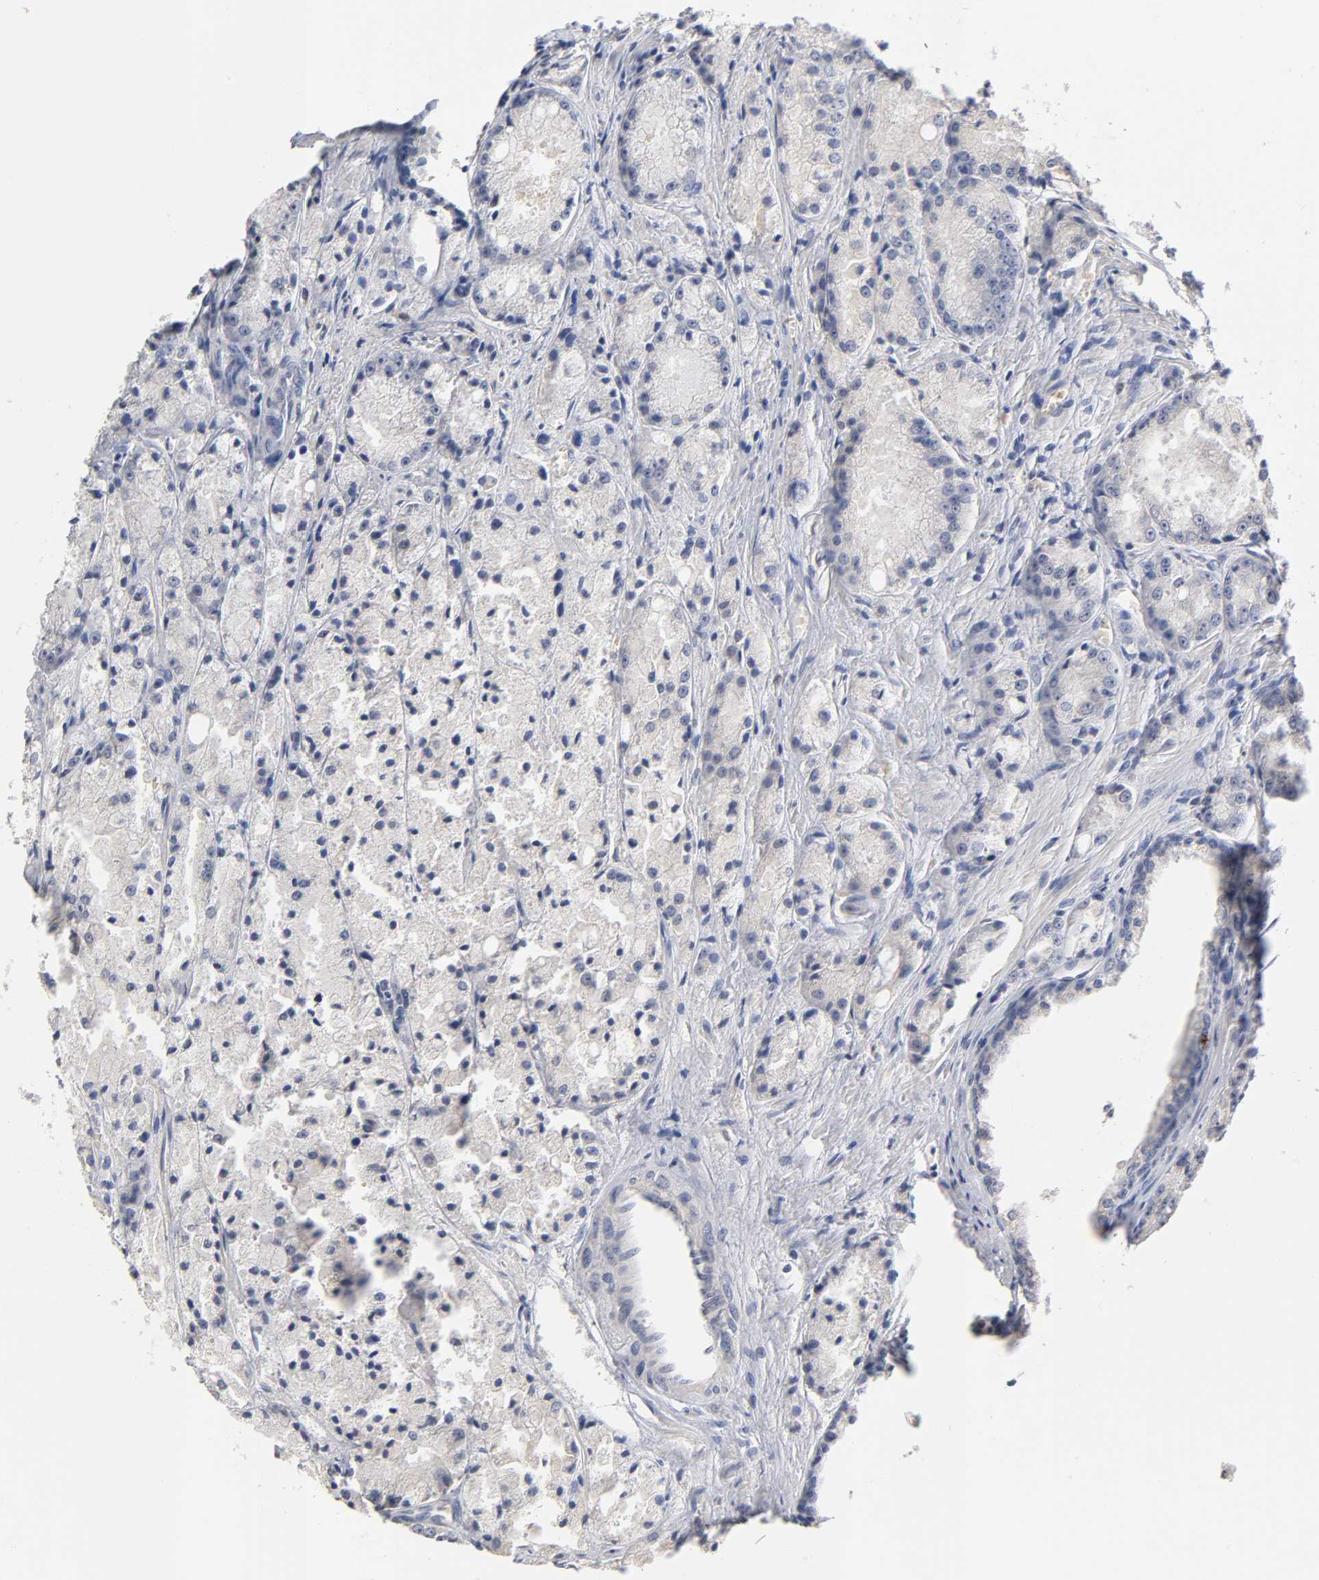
{"staining": {"intensity": "negative", "quantity": "none", "location": "none"}, "tissue": "prostate cancer", "cell_type": "Tumor cells", "image_type": "cancer", "snomed": [{"axis": "morphology", "description": "Adenocarcinoma, Low grade"}, {"axis": "topography", "description": "Prostate"}], "caption": "Immunohistochemistry (IHC) of human prostate cancer reveals no positivity in tumor cells. (DAB immunohistochemistry with hematoxylin counter stain).", "gene": "OVOL1", "patient": {"sex": "male", "age": 64}}